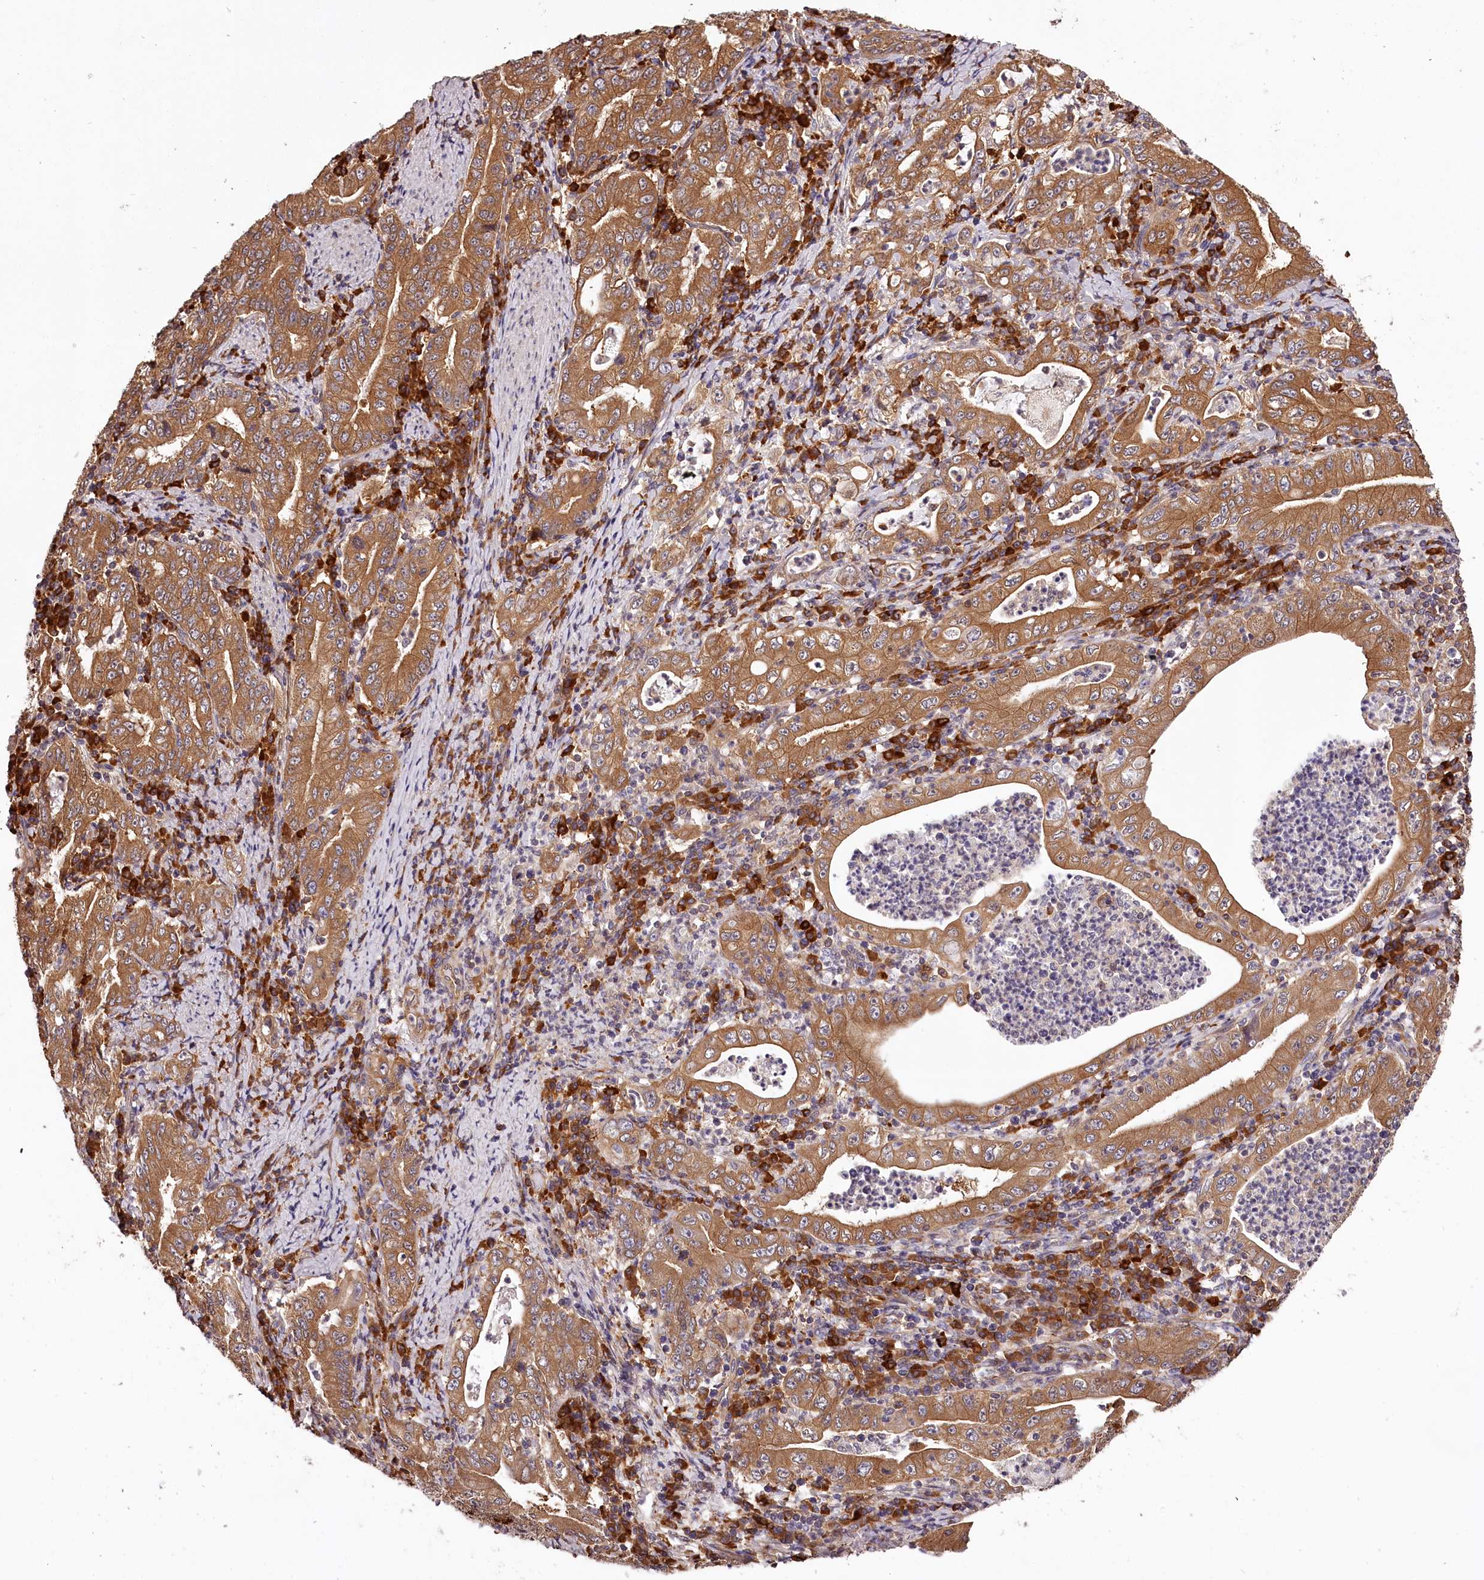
{"staining": {"intensity": "moderate", "quantity": ">75%", "location": "cytoplasmic/membranous"}, "tissue": "stomach cancer", "cell_type": "Tumor cells", "image_type": "cancer", "snomed": [{"axis": "morphology", "description": "Normal tissue, NOS"}, {"axis": "morphology", "description": "Adenocarcinoma, NOS"}, {"axis": "topography", "description": "Esophagus"}, {"axis": "topography", "description": "Stomach, upper"}, {"axis": "topography", "description": "Peripheral nerve tissue"}], "caption": "Immunohistochemistry (IHC) (DAB) staining of human stomach adenocarcinoma shows moderate cytoplasmic/membranous protein positivity in approximately >75% of tumor cells.", "gene": "TARS1", "patient": {"sex": "male", "age": 62}}